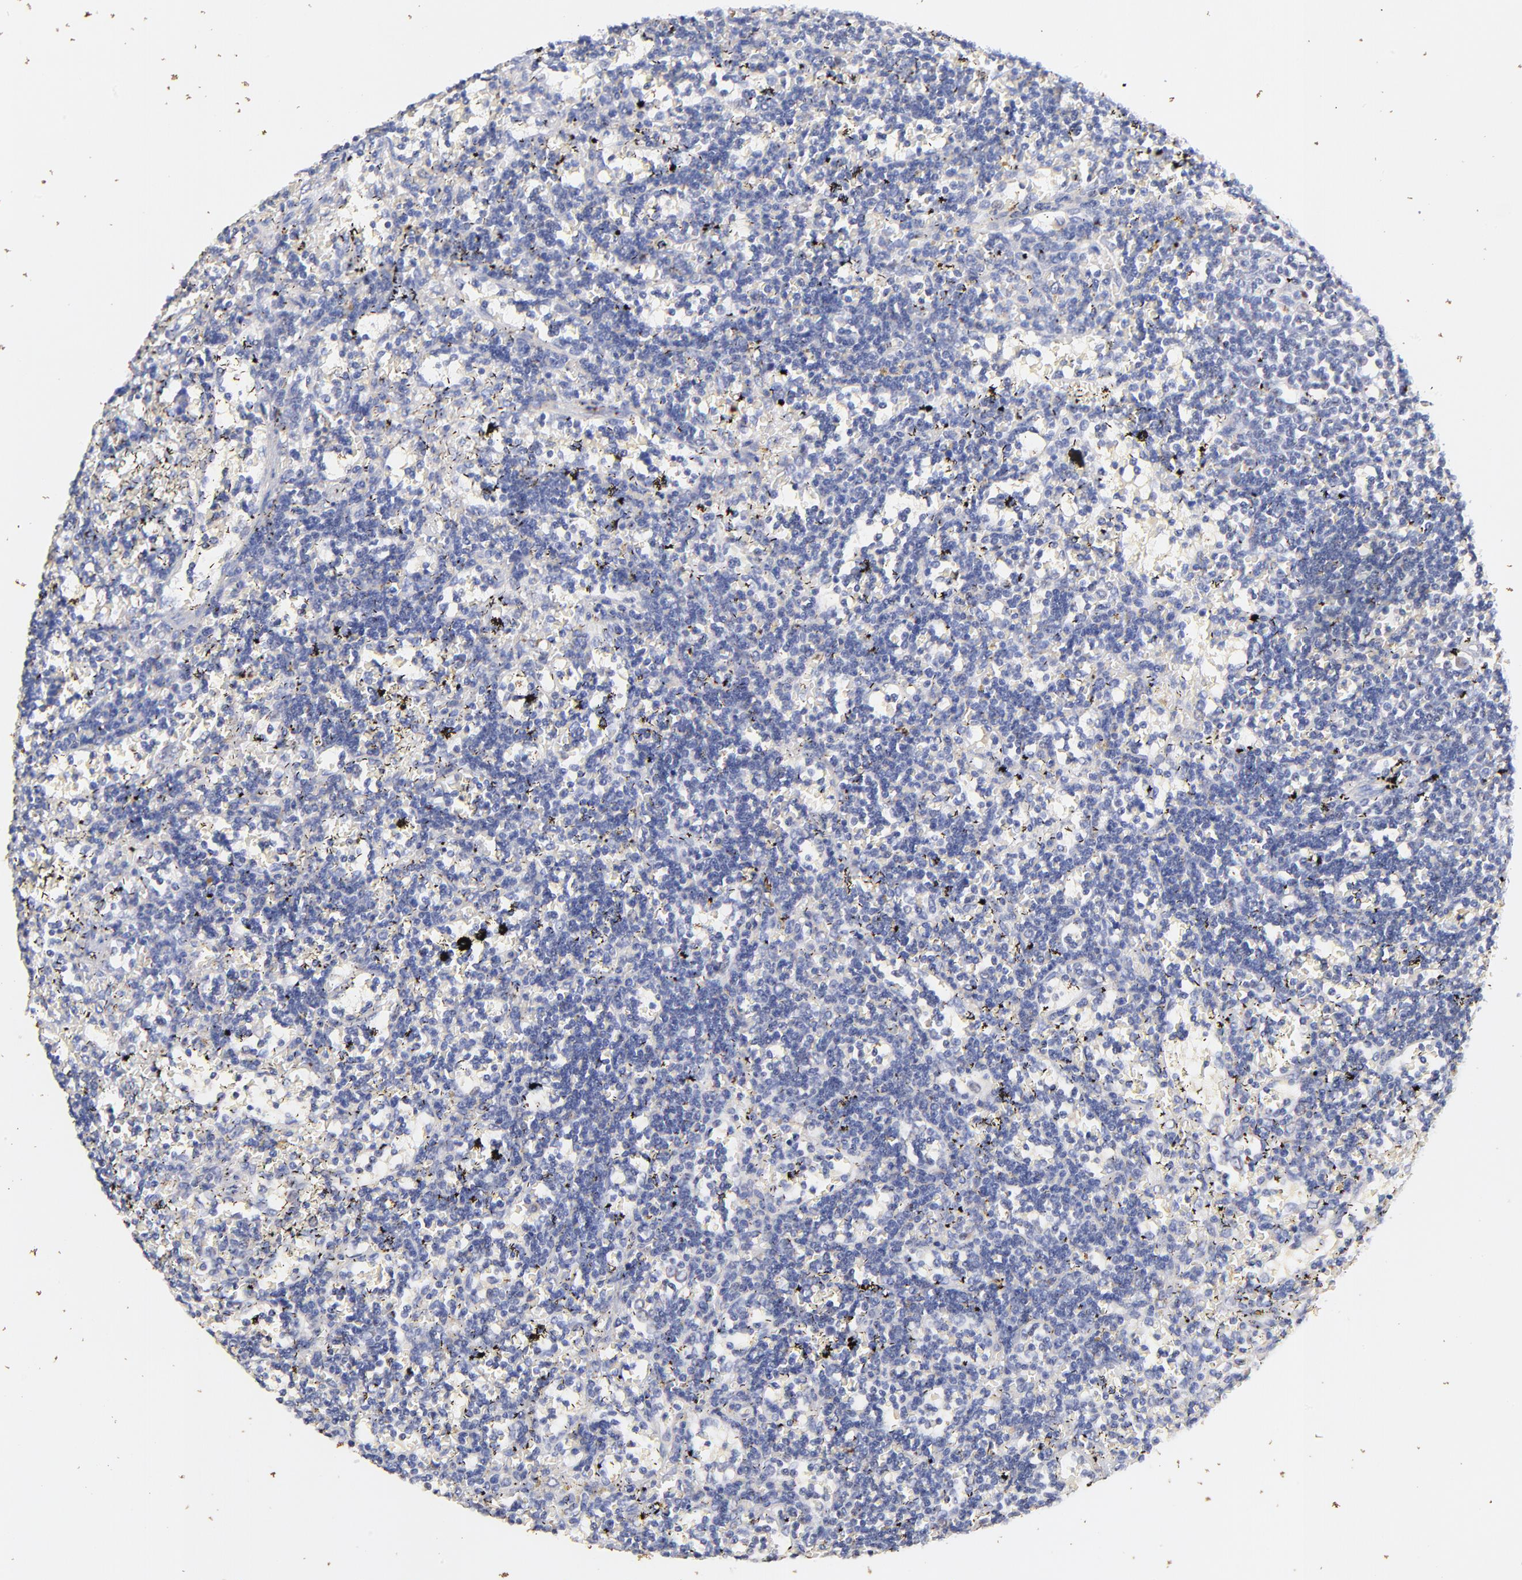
{"staining": {"intensity": "negative", "quantity": "none", "location": "none"}, "tissue": "lymphoma", "cell_type": "Tumor cells", "image_type": "cancer", "snomed": [{"axis": "morphology", "description": "Malignant lymphoma, non-Hodgkin's type, Low grade"}, {"axis": "topography", "description": "Spleen"}], "caption": "This is an IHC micrograph of human malignant lymphoma, non-Hodgkin's type (low-grade). There is no positivity in tumor cells.", "gene": "IGLV7-43", "patient": {"sex": "male", "age": 60}}